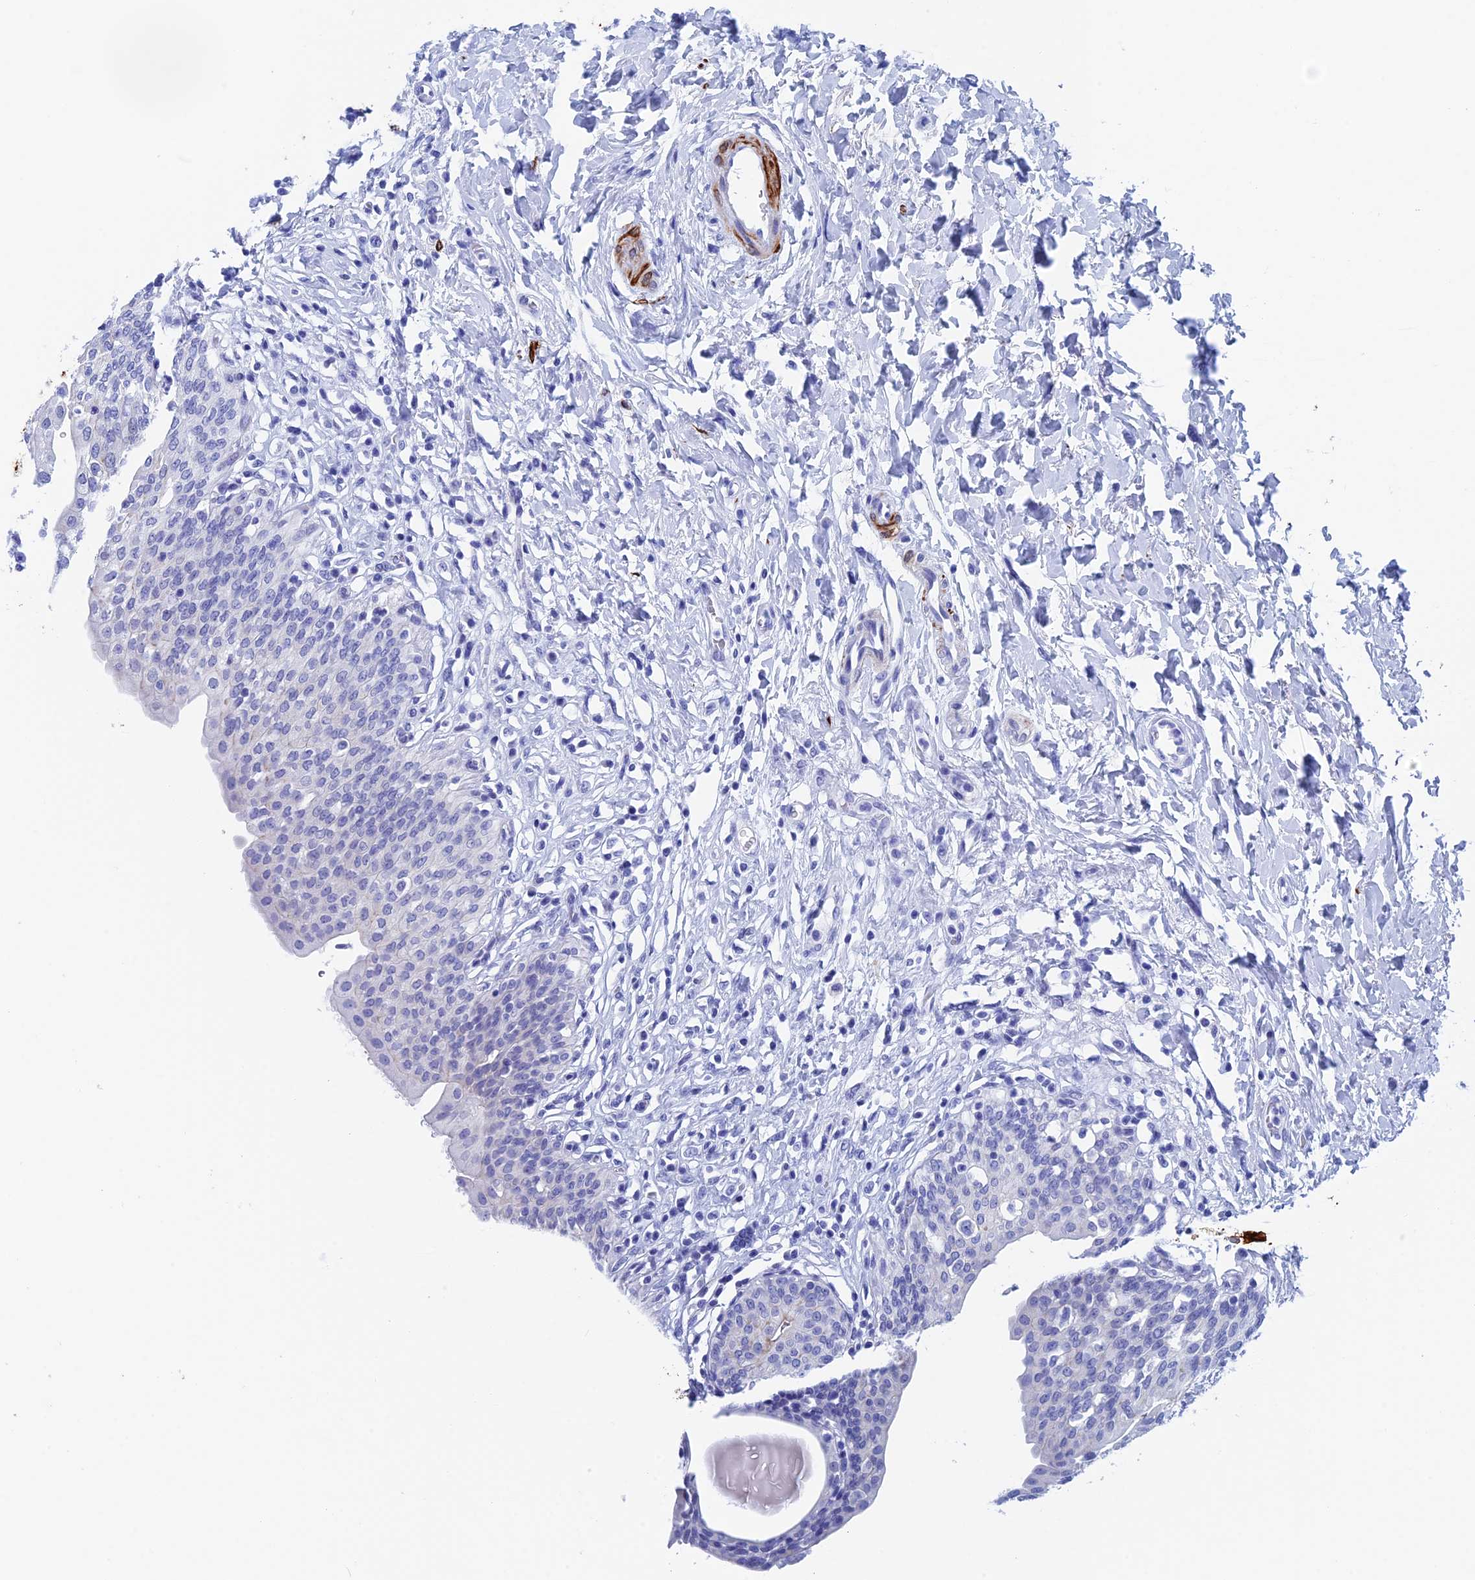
{"staining": {"intensity": "weak", "quantity": "<25%", "location": "cytoplasmic/membranous"}, "tissue": "urinary bladder", "cell_type": "Urothelial cells", "image_type": "normal", "snomed": [{"axis": "morphology", "description": "Normal tissue, NOS"}, {"axis": "topography", "description": "Urinary bladder"}], "caption": "Protein analysis of benign urinary bladder shows no significant positivity in urothelial cells.", "gene": "WDR83", "patient": {"sex": "male", "age": 83}}